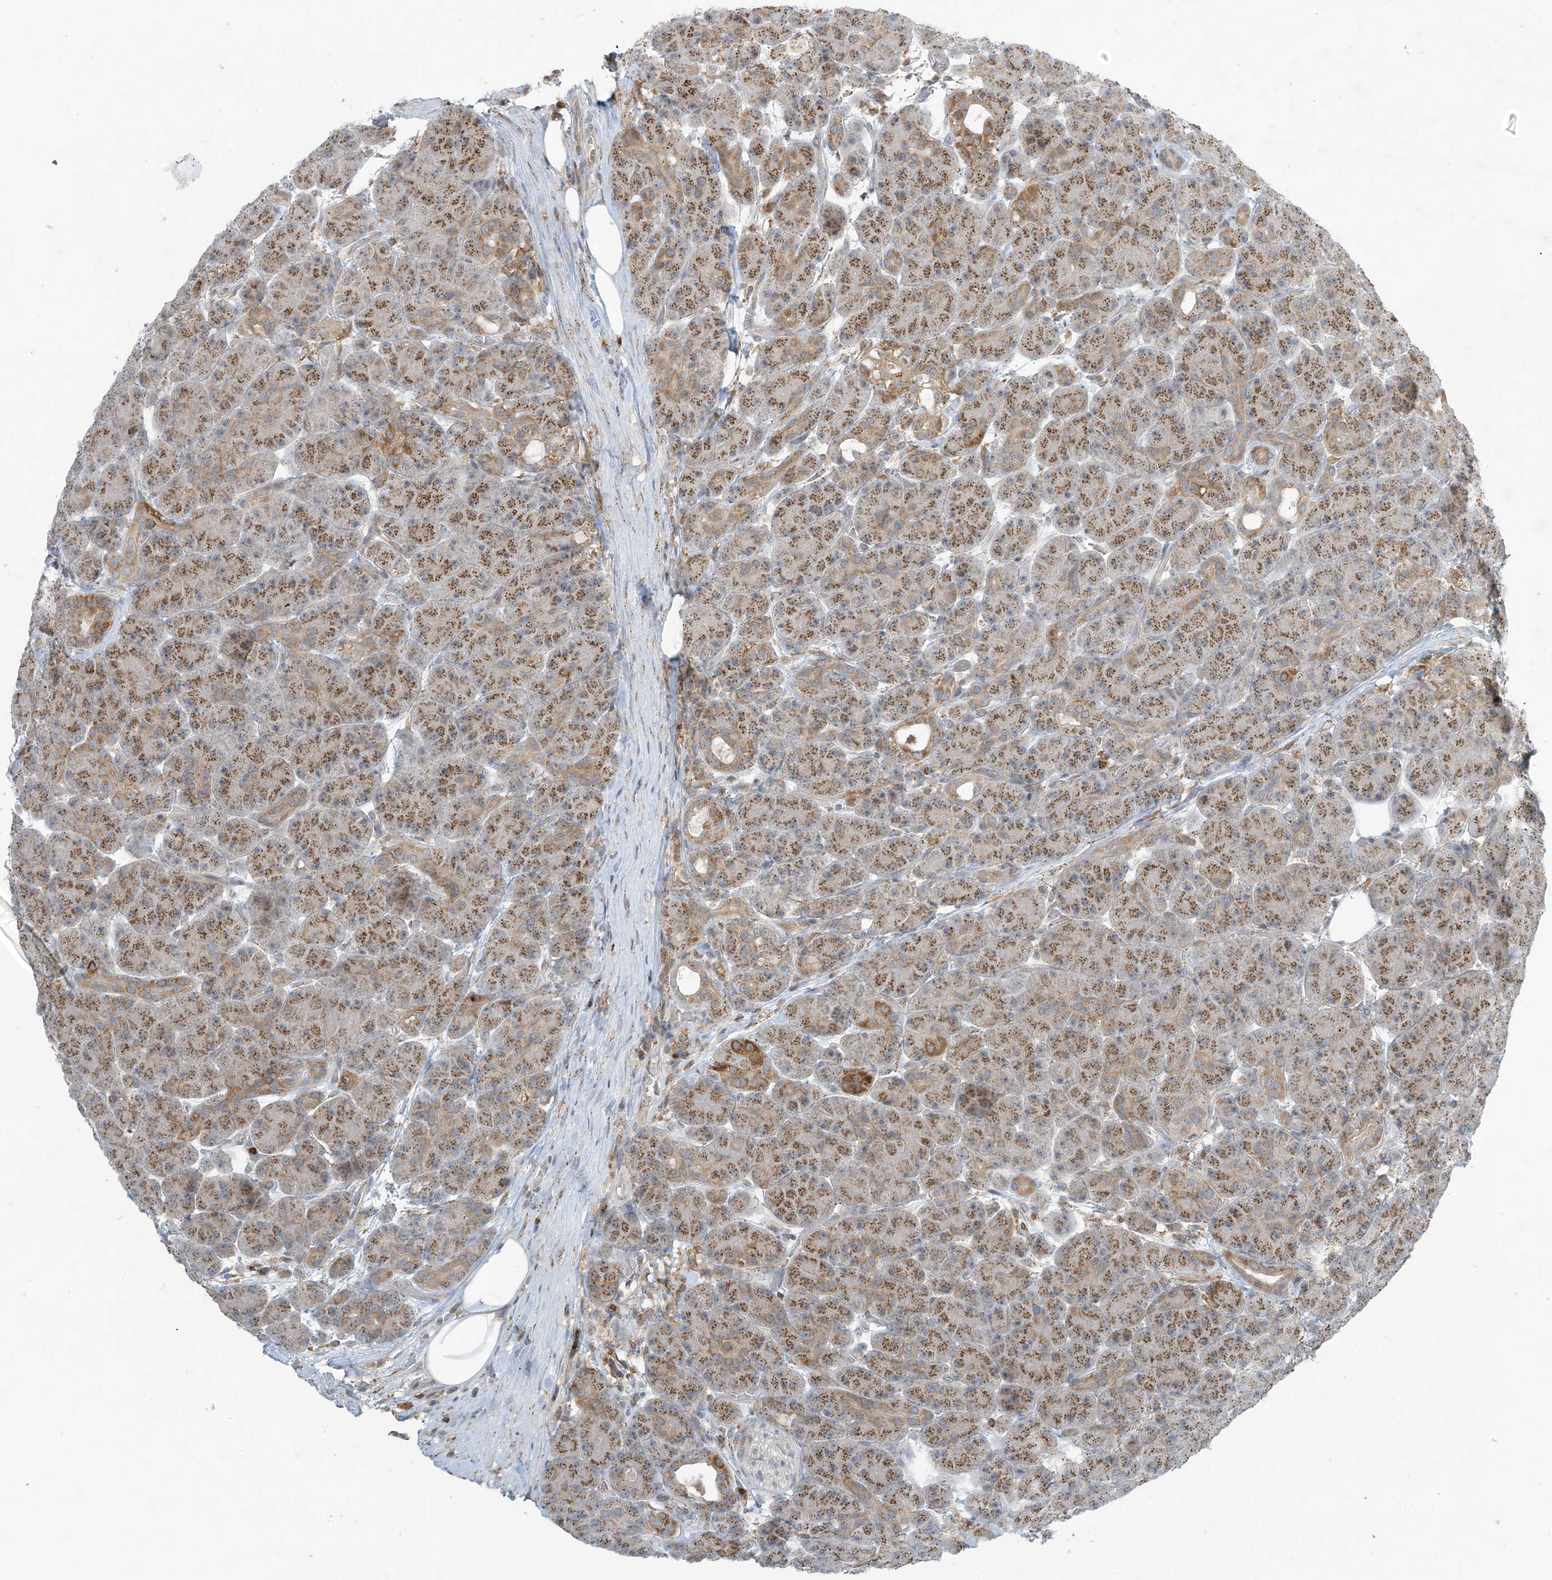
{"staining": {"intensity": "moderate", "quantity": ">75%", "location": "cytoplasmic/membranous"}, "tissue": "pancreas", "cell_type": "Exocrine glandular cells", "image_type": "normal", "snomed": [{"axis": "morphology", "description": "Normal tissue, NOS"}, {"axis": "topography", "description": "Pancreas"}], "caption": "Brown immunohistochemical staining in unremarkable pancreas shows moderate cytoplasmic/membranous expression in approximately >75% of exocrine glandular cells. (brown staining indicates protein expression, while blue staining denotes nuclei).", "gene": "PARVG", "patient": {"sex": "male", "age": 63}}